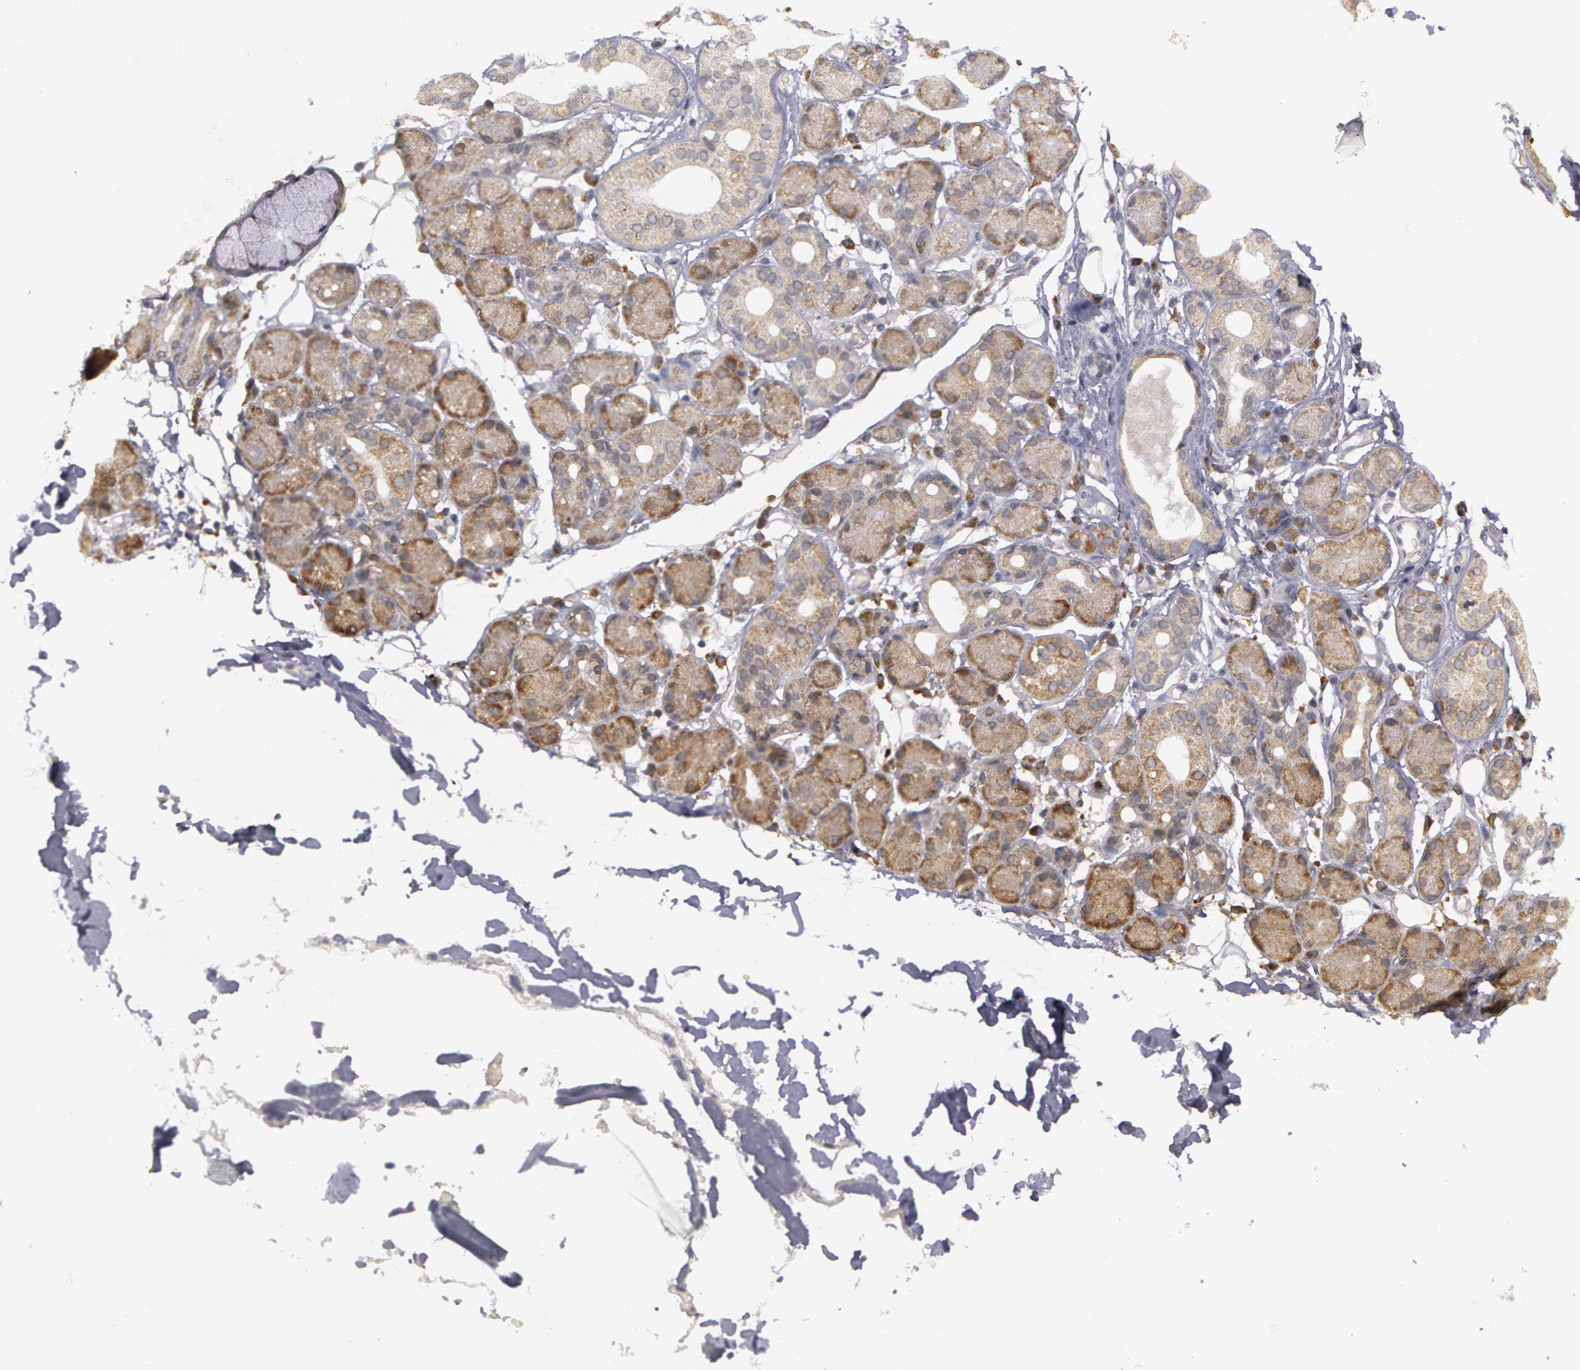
{"staining": {"intensity": "strong", "quantity": "25%-75%", "location": "cytoplasmic/membranous"}, "tissue": "salivary gland", "cell_type": "Glandular cells", "image_type": "normal", "snomed": [{"axis": "morphology", "description": "Normal tissue, NOS"}, {"axis": "topography", "description": "Salivary gland"}, {"axis": "topography", "description": "Peripheral nerve tissue"}], "caption": "High-power microscopy captured an immunohistochemistry photomicrograph of unremarkable salivary gland, revealing strong cytoplasmic/membranous positivity in approximately 25%-75% of glandular cells. (DAB IHC with brightfield microscopy, high magnification).", "gene": "GLIS1", "patient": {"sex": "male", "age": 62}}